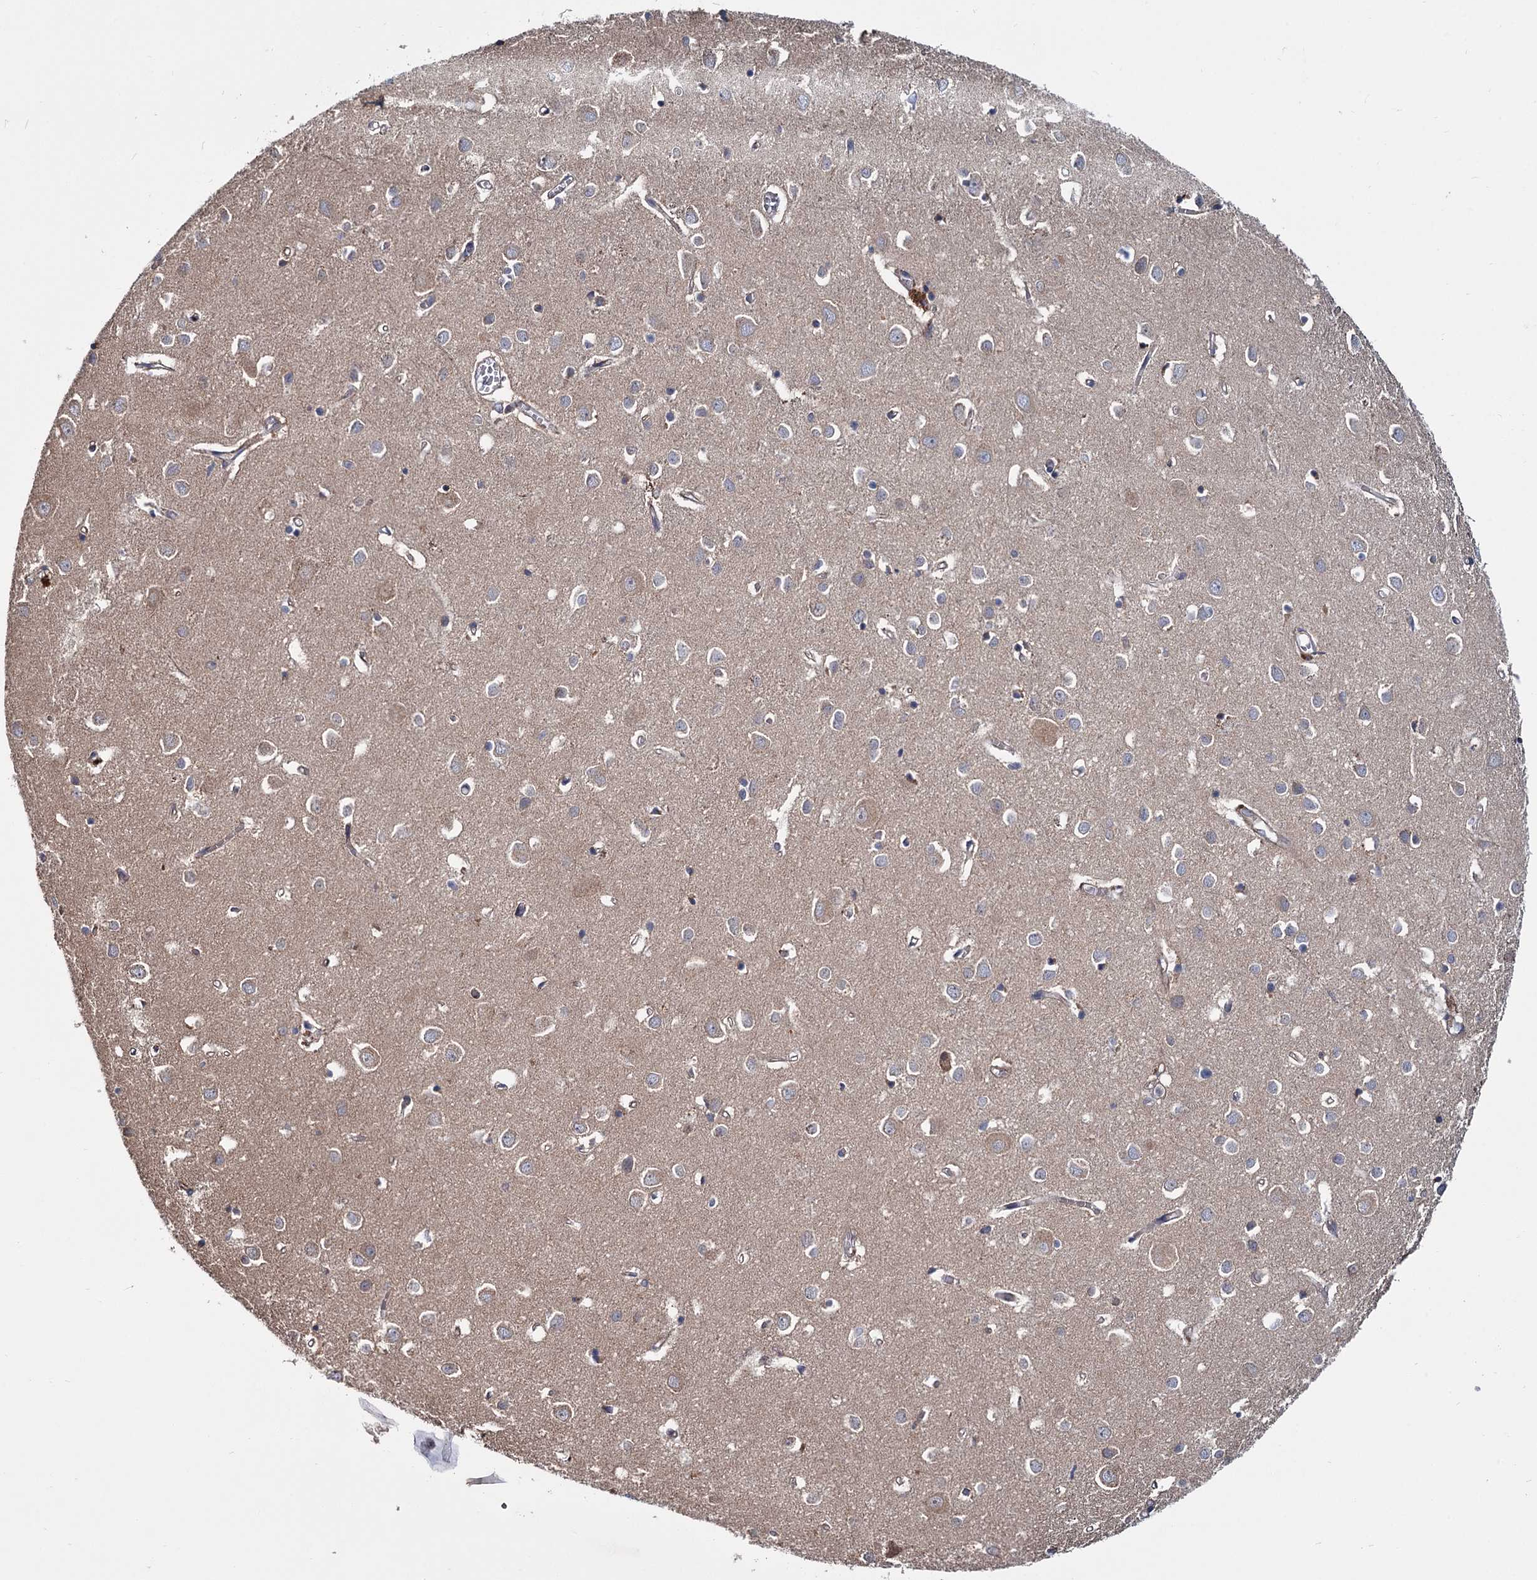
{"staining": {"intensity": "weak", "quantity": ">75%", "location": "cytoplasmic/membranous"}, "tissue": "cerebral cortex", "cell_type": "Endothelial cells", "image_type": "normal", "snomed": [{"axis": "morphology", "description": "Normal tissue, NOS"}, {"axis": "topography", "description": "Cerebral cortex"}], "caption": "Benign cerebral cortex reveals weak cytoplasmic/membranous expression in about >75% of endothelial cells Ihc stains the protein of interest in brown and the nuclei are stained blue..", "gene": "MTRR", "patient": {"sex": "female", "age": 64}}